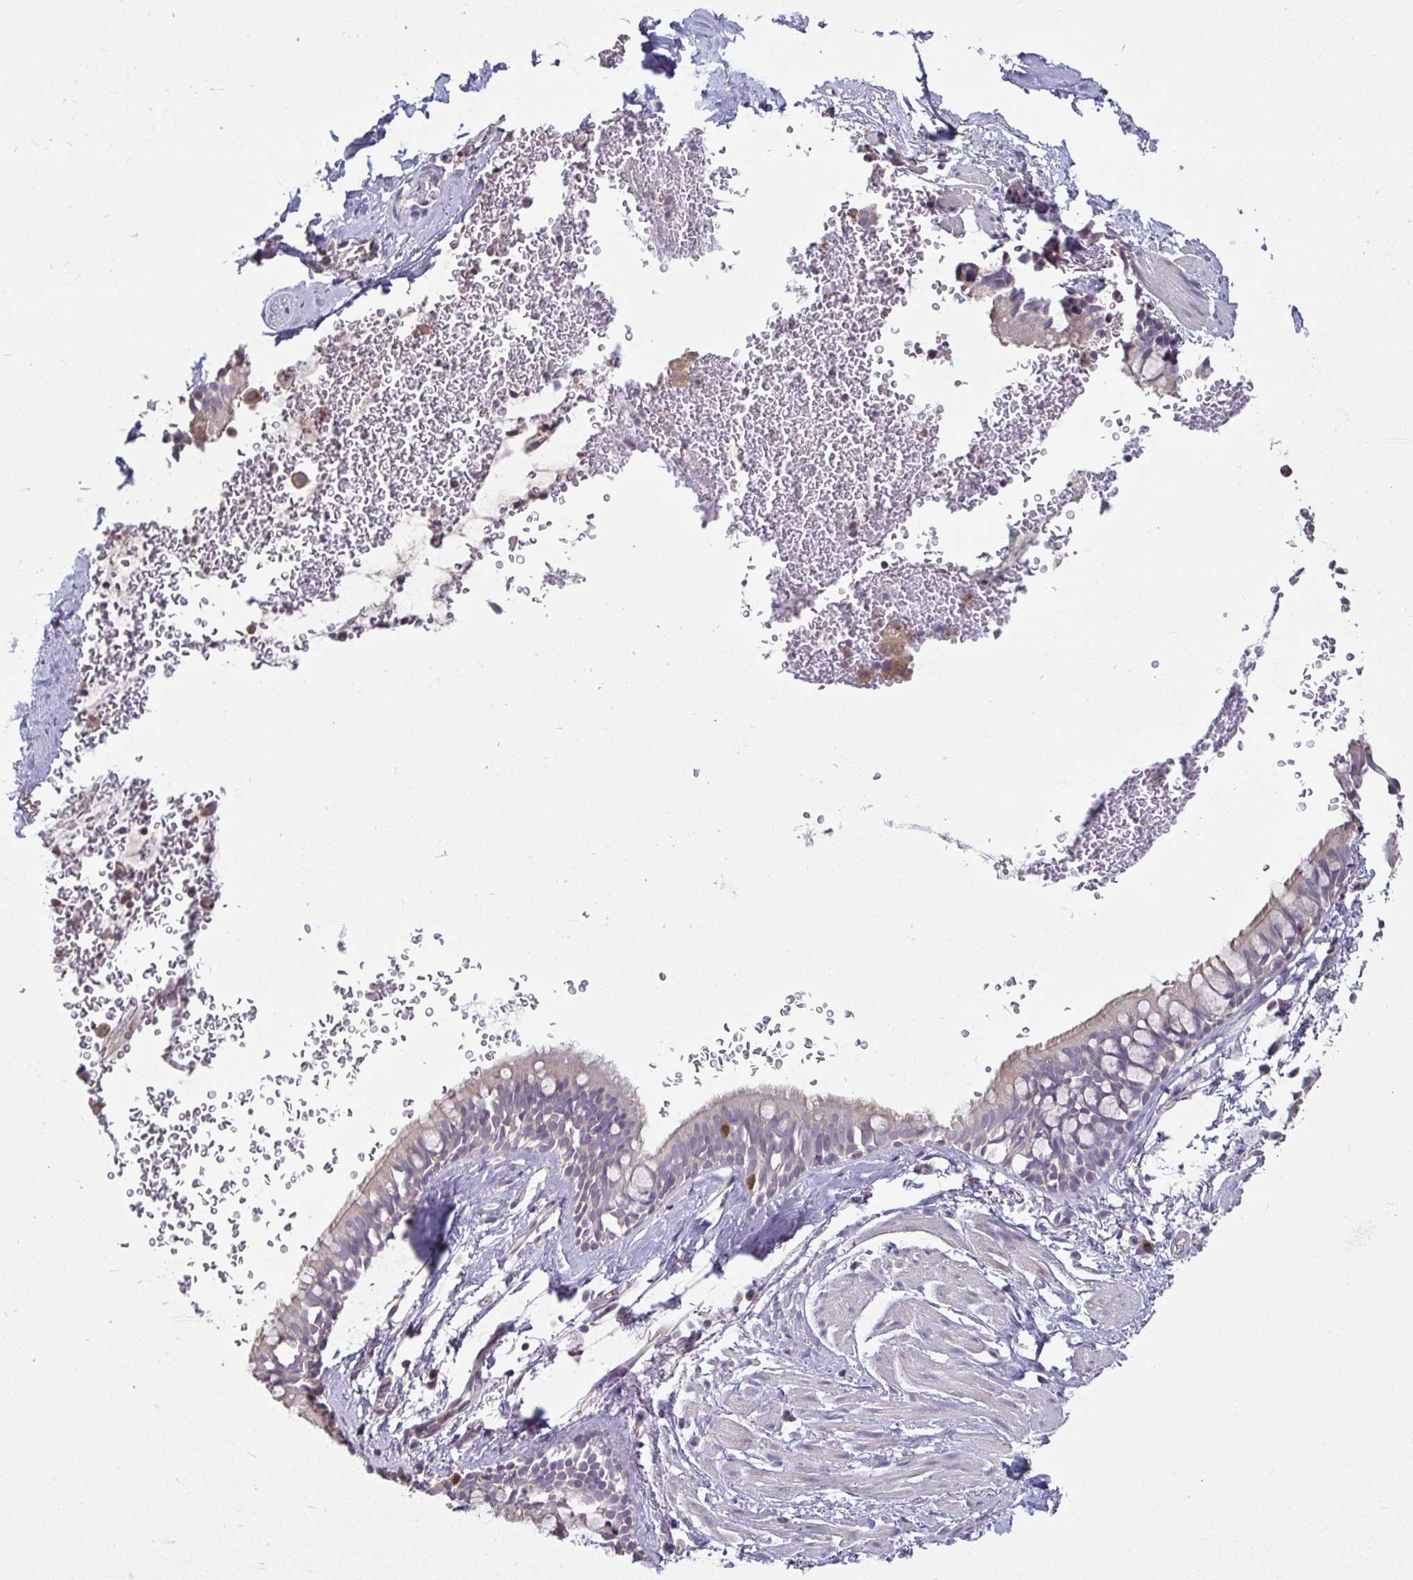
{"staining": {"intensity": "weak", "quantity": "25%-75%", "location": "cytoplasmic/membranous"}, "tissue": "soft tissue", "cell_type": "Chondrocytes", "image_type": "normal", "snomed": [{"axis": "morphology", "description": "Normal tissue, NOS"}, {"axis": "topography", "description": "Lymph node"}, {"axis": "topography", "description": "Cartilage tissue"}, {"axis": "topography", "description": "Bronchus"}], "caption": "Normal soft tissue displays weak cytoplasmic/membranous expression in about 25%-75% of chondrocytes, visualized by immunohistochemistry. (DAB (3,3'-diaminobenzidine) IHC with brightfield microscopy, high magnification).", "gene": "ANLN", "patient": {"sex": "female", "age": 70}}